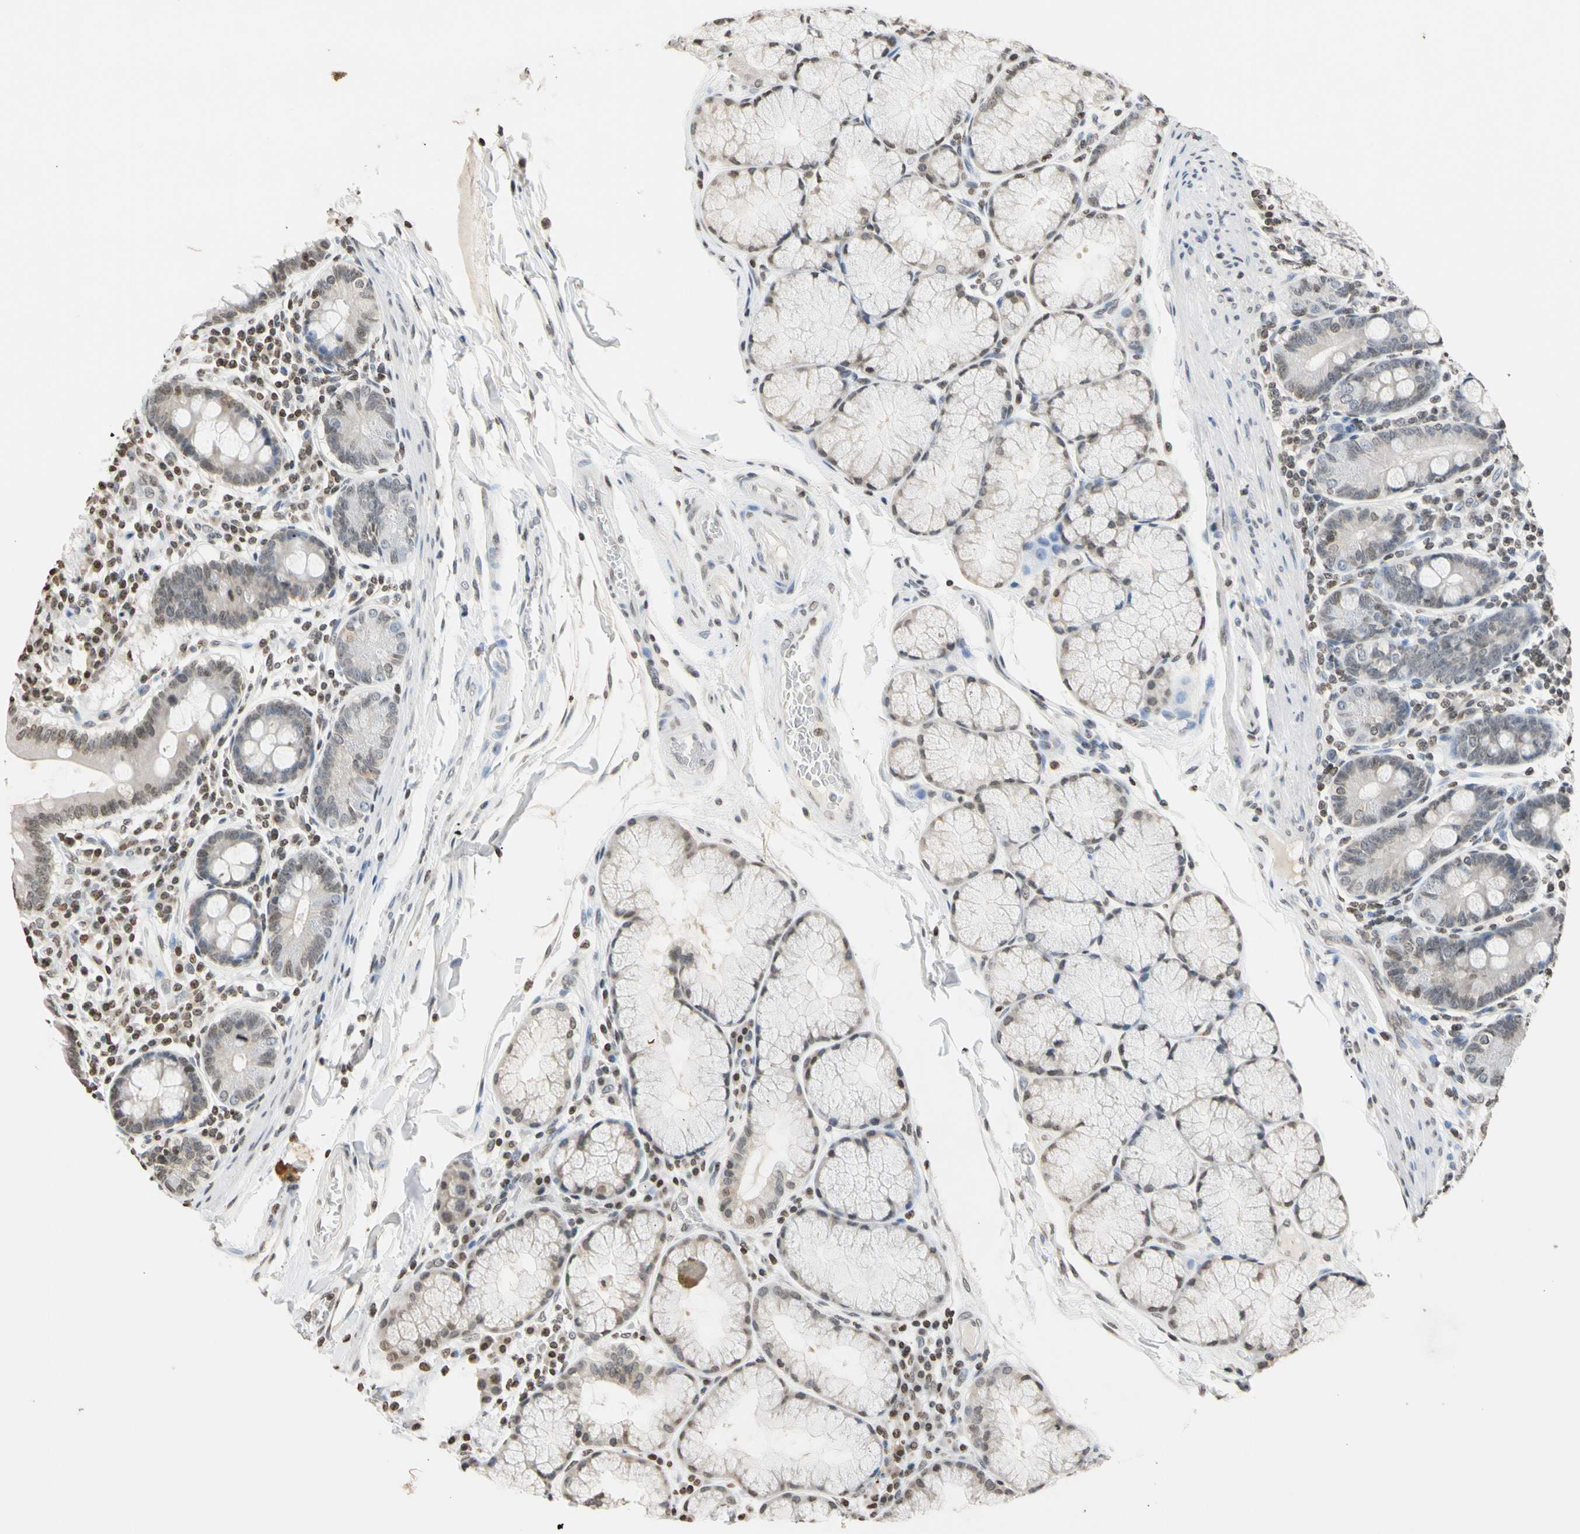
{"staining": {"intensity": "weak", "quantity": "25%-75%", "location": "cytoplasmic/membranous,nuclear"}, "tissue": "duodenum", "cell_type": "Glandular cells", "image_type": "normal", "snomed": [{"axis": "morphology", "description": "Normal tissue, NOS"}, {"axis": "topography", "description": "Duodenum"}], "caption": "Glandular cells show weak cytoplasmic/membranous,nuclear expression in approximately 25%-75% of cells in normal duodenum.", "gene": "GPX4", "patient": {"sex": "male", "age": 50}}